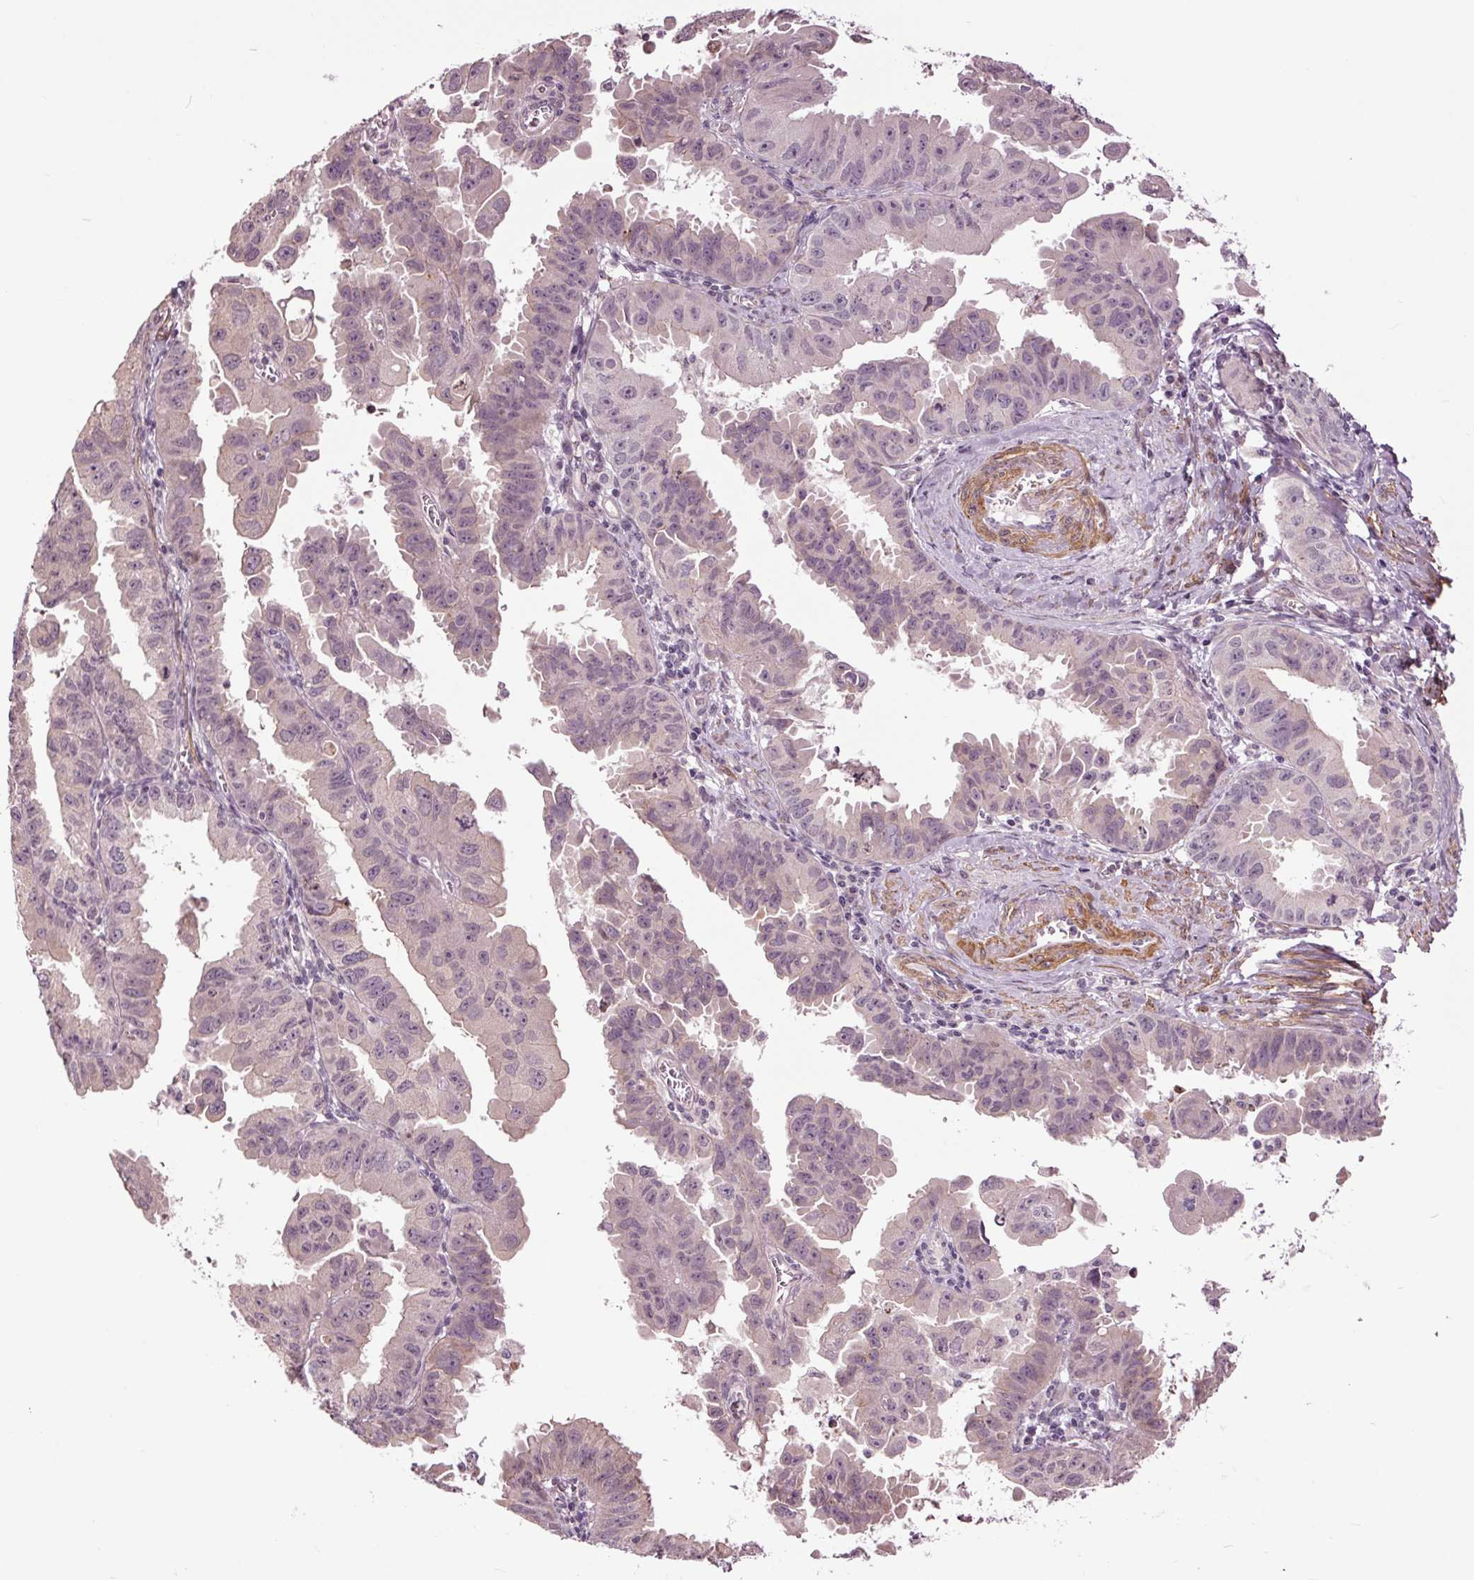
{"staining": {"intensity": "negative", "quantity": "none", "location": "none"}, "tissue": "ovarian cancer", "cell_type": "Tumor cells", "image_type": "cancer", "snomed": [{"axis": "morphology", "description": "Carcinoma, endometroid"}, {"axis": "topography", "description": "Ovary"}], "caption": "Immunohistochemistry (IHC) photomicrograph of human ovarian cancer stained for a protein (brown), which demonstrates no staining in tumor cells. Brightfield microscopy of immunohistochemistry stained with DAB (3,3'-diaminobenzidine) (brown) and hematoxylin (blue), captured at high magnification.", "gene": "HAUS5", "patient": {"sex": "female", "age": 85}}